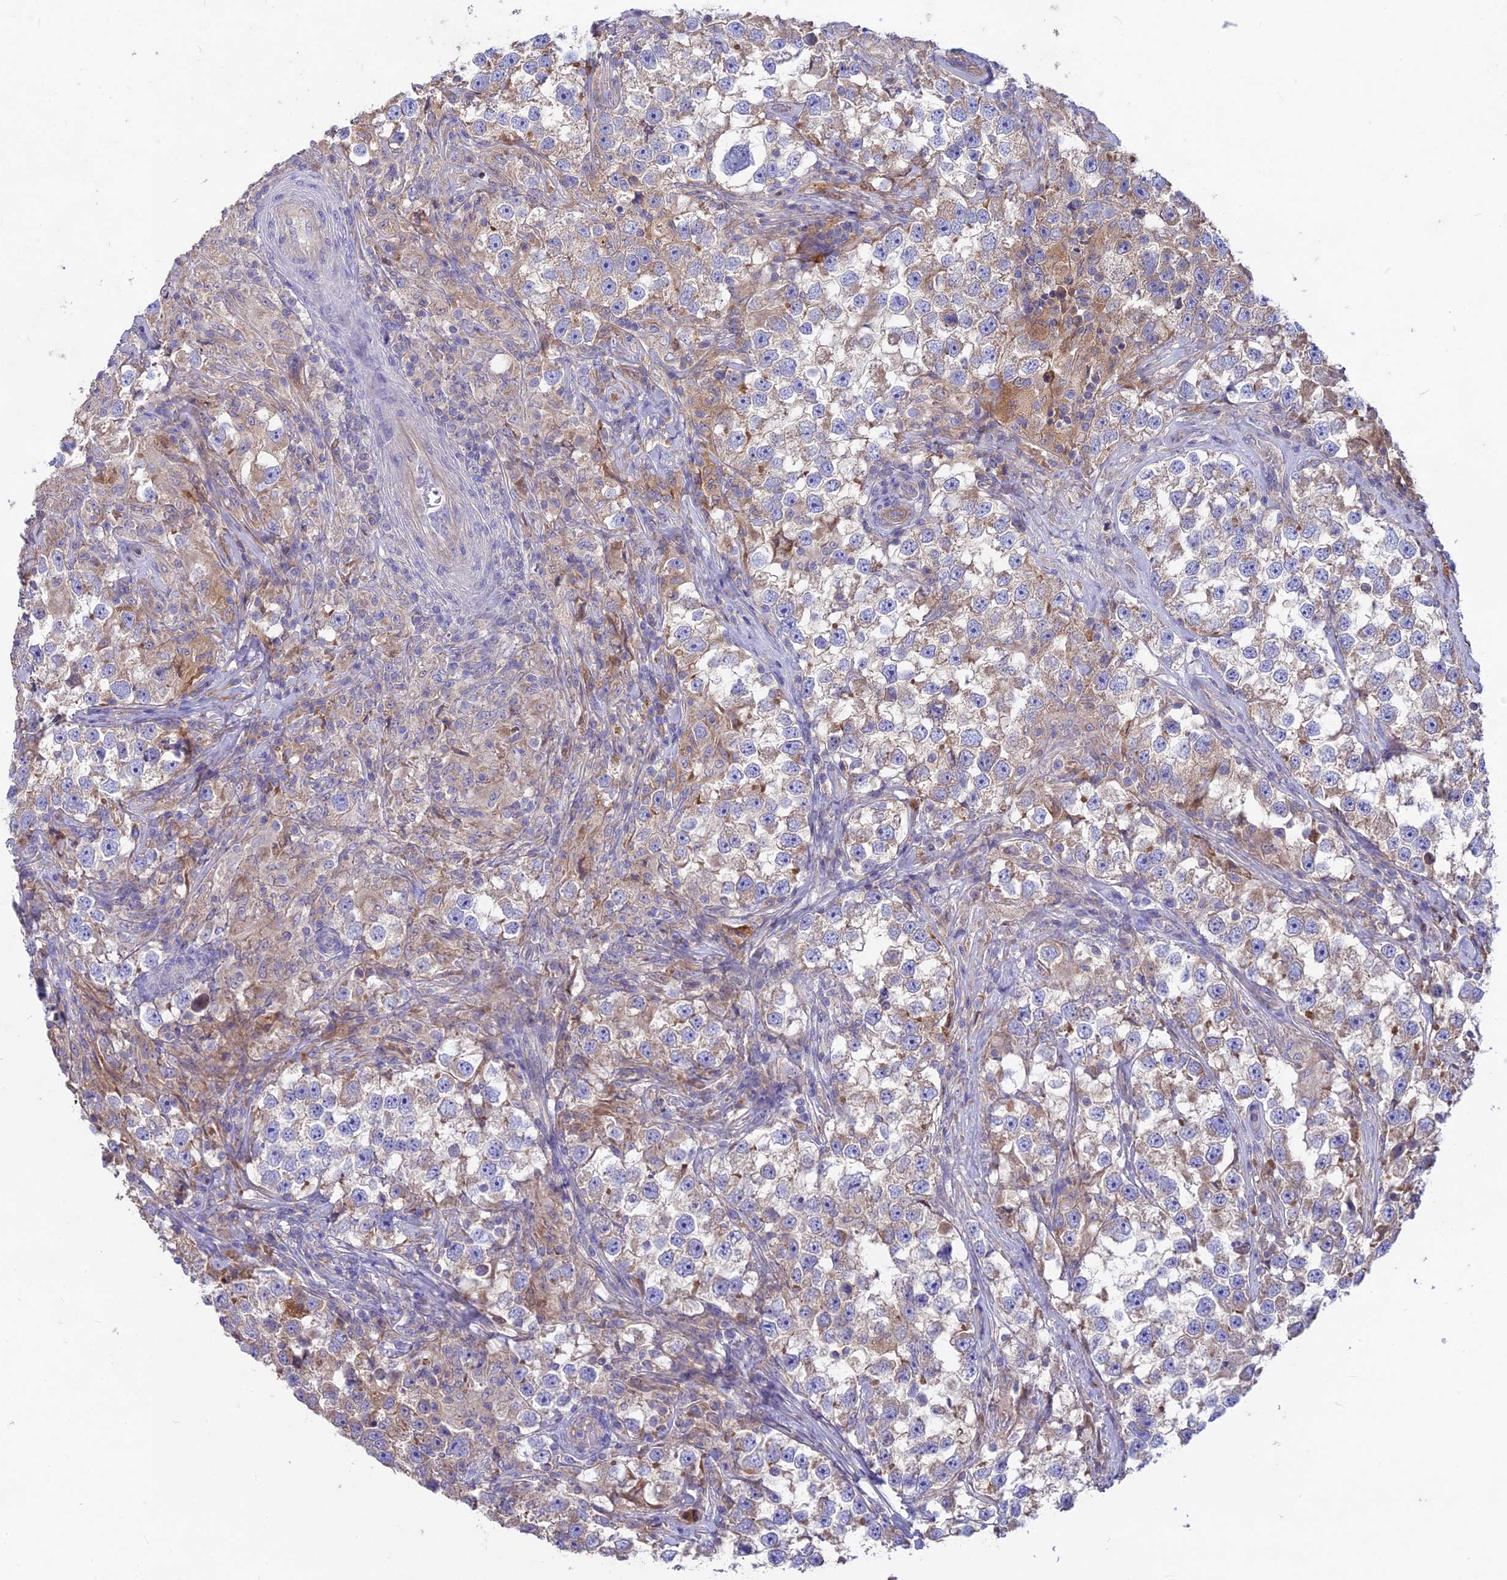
{"staining": {"intensity": "weak", "quantity": "25%-75%", "location": "cytoplasmic/membranous"}, "tissue": "testis cancer", "cell_type": "Tumor cells", "image_type": "cancer", "snomed": [{"axis": "morphology", "description": "Seminoma, NOS"}, {"axis": "topography", "description": "Testis"}], "caption": "Tumor cells show low levels of weak cytoplasmic/membranous staining in approximately 25%-75% of cells in human testis cancer. Using DAB (brown) and hematoxylin (blue) stains, captured at high magnification using brightfield microscopy.", "gene": "PZP", "patient": {"sex": "male", "age": 46}}